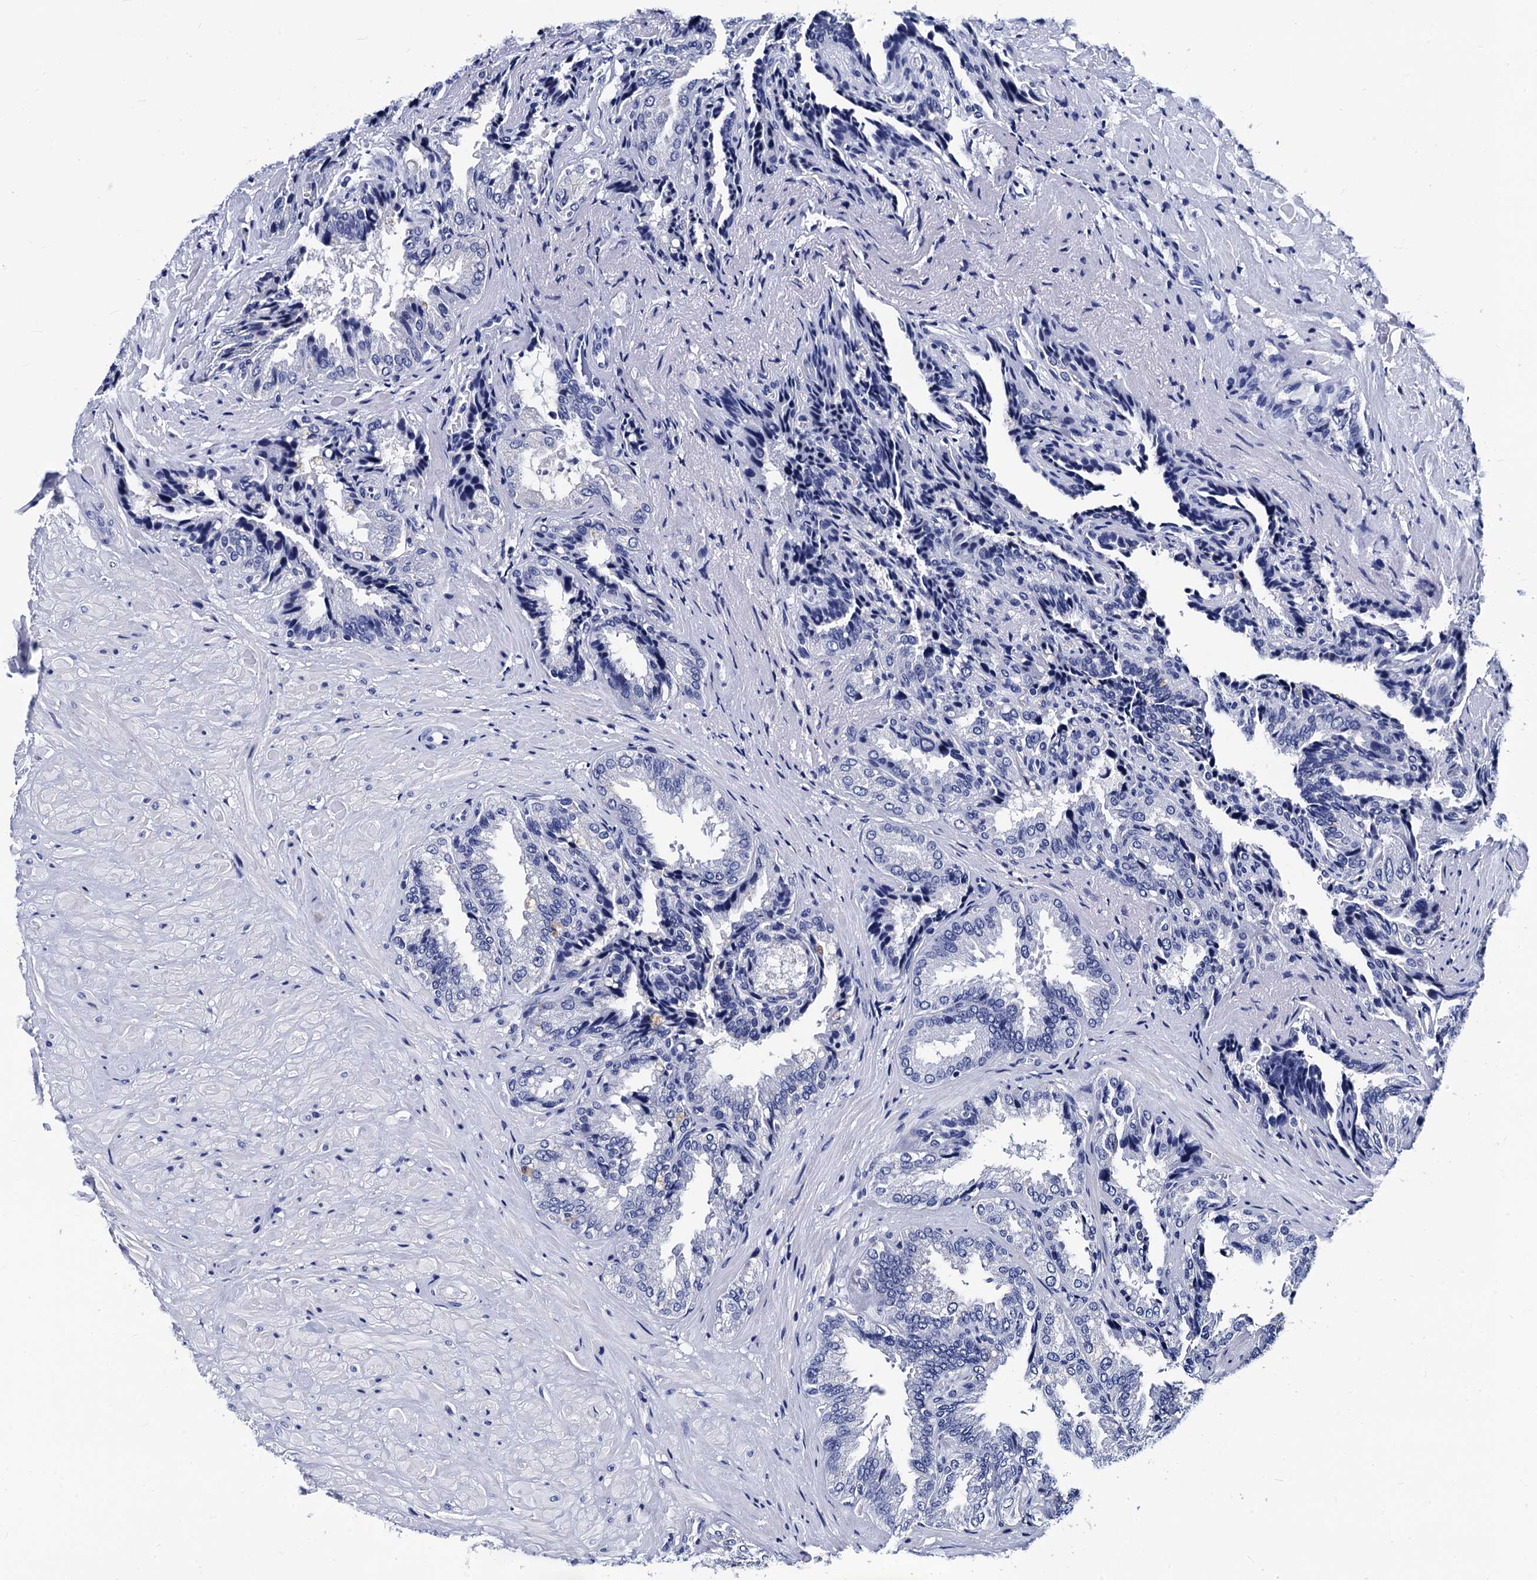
{"staining": {"intensity": "negative", "quantity": "none", "location": "none"}, "tissue": "seminal vesicle", "cell_type": "Glandular cells", "image_type": "normal", "snomed": [{"axis": "morphology", "description": "Normal tissue, NOS"}, {"axis": "topography", "description": "Seminal veicle"}, {"axis": "topography", "description": "Peripheral nerve tissue"}], "caption": "IHC photomicrograph of unremarkable human seminal vesicle stained for a protein (brown), which shows no positivity in glandular cells. (Brightfield microscopy of DAB immunohistochemistry at high magnification).", "gene": "LRRC30", "patient": {"sex": "male", "age": 63}}